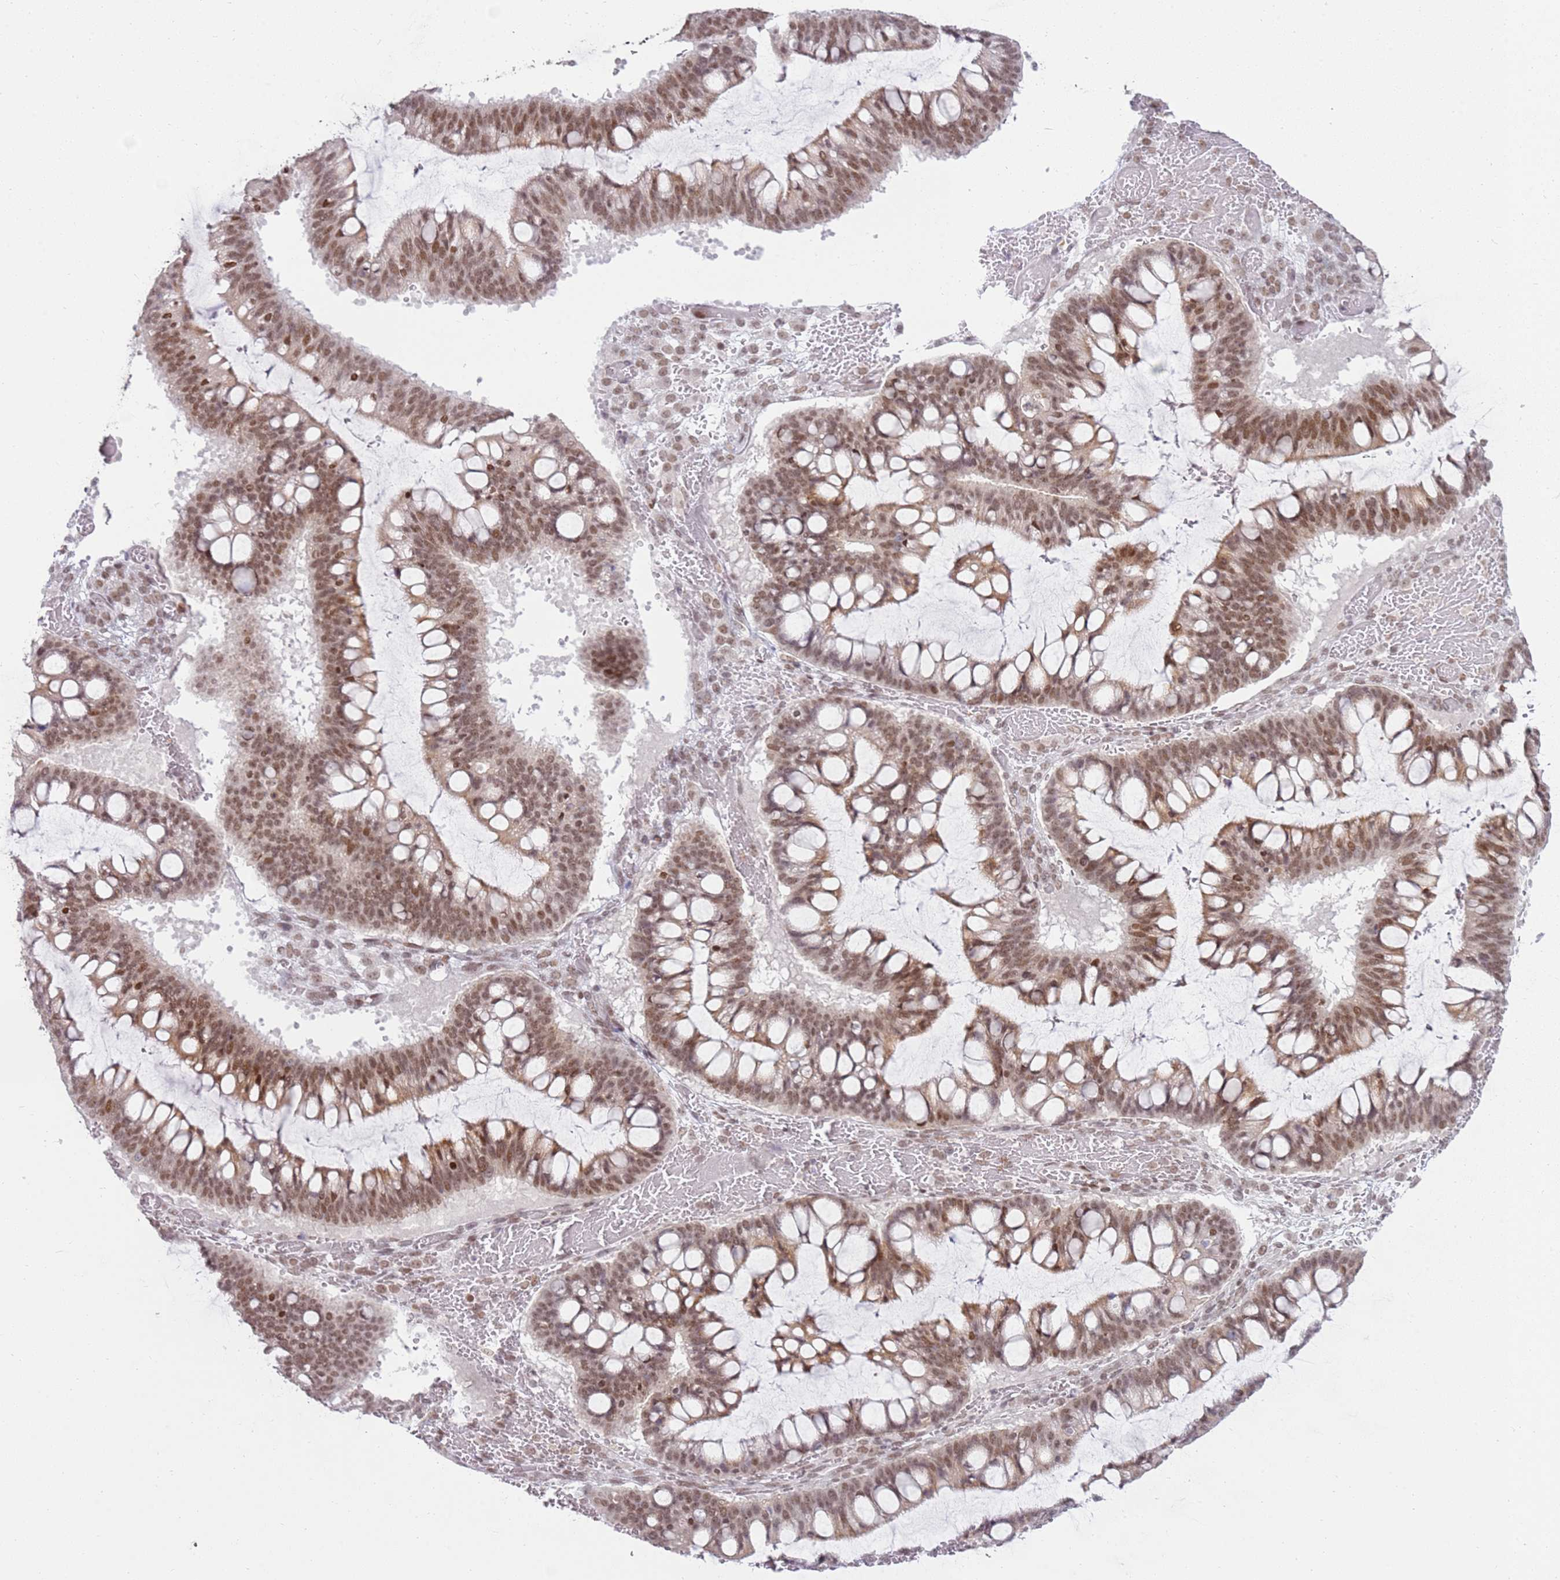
{"staining": {"intensity": "moderate", "quantity": ">75%", "location": "nuclear"}, "tissue": "ovarian cancer", "cell_type": "Tumor cells", "image_type": "cancer", "snomed": [{"axis": "morphology", "description": "Cystadenocarcinoma, mucinous, NOS"}, {"axis": "topography", "description": "Ovary"}], "caption": "Mucinous cystadenocarcinoma (ovarian) tissue exhibits moderate nuclear staining in approximately >75% of tumor cells, visualized by immunohistochemistry.", "gene": "PHC2", "patient": {"sex": "female", "age": 73}}